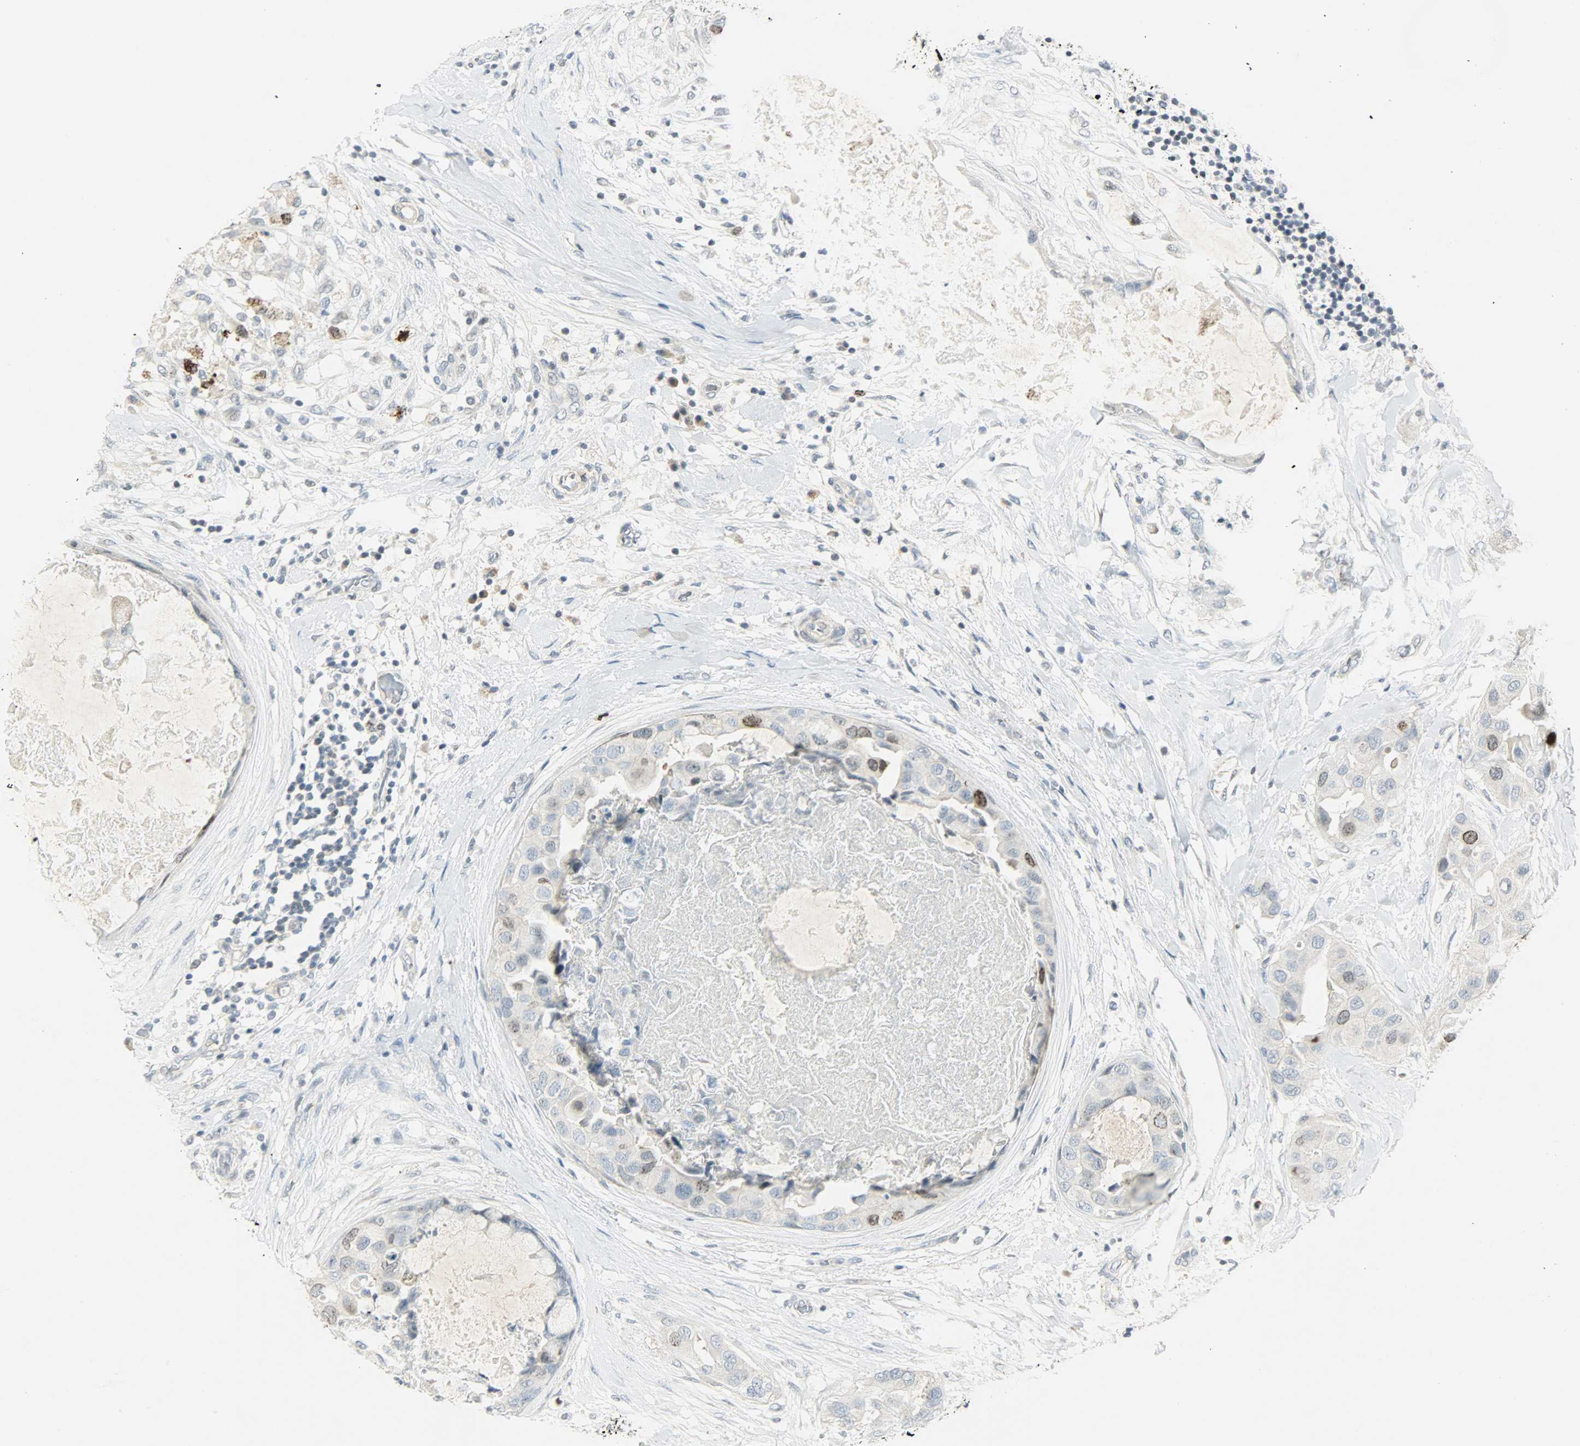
{"staining": {"intensity": "moderate", "quantity": "<25%", "location": "nuclear"}, "tissue": "breast cancer", "cell_type": "Tumor cells", "image_type": "cancer", "snomed": [{"axis": "morphology", "description": "Duct carcinoma"}, {"axis": "topography", "description": "Breast"}], "caption": "Protein expression analysis of breast cancer reveals moderate nuclear staining in about <25% of tumor cells.", "gene": "AURKB", "patient": {"sex": "female", "age": 40}}